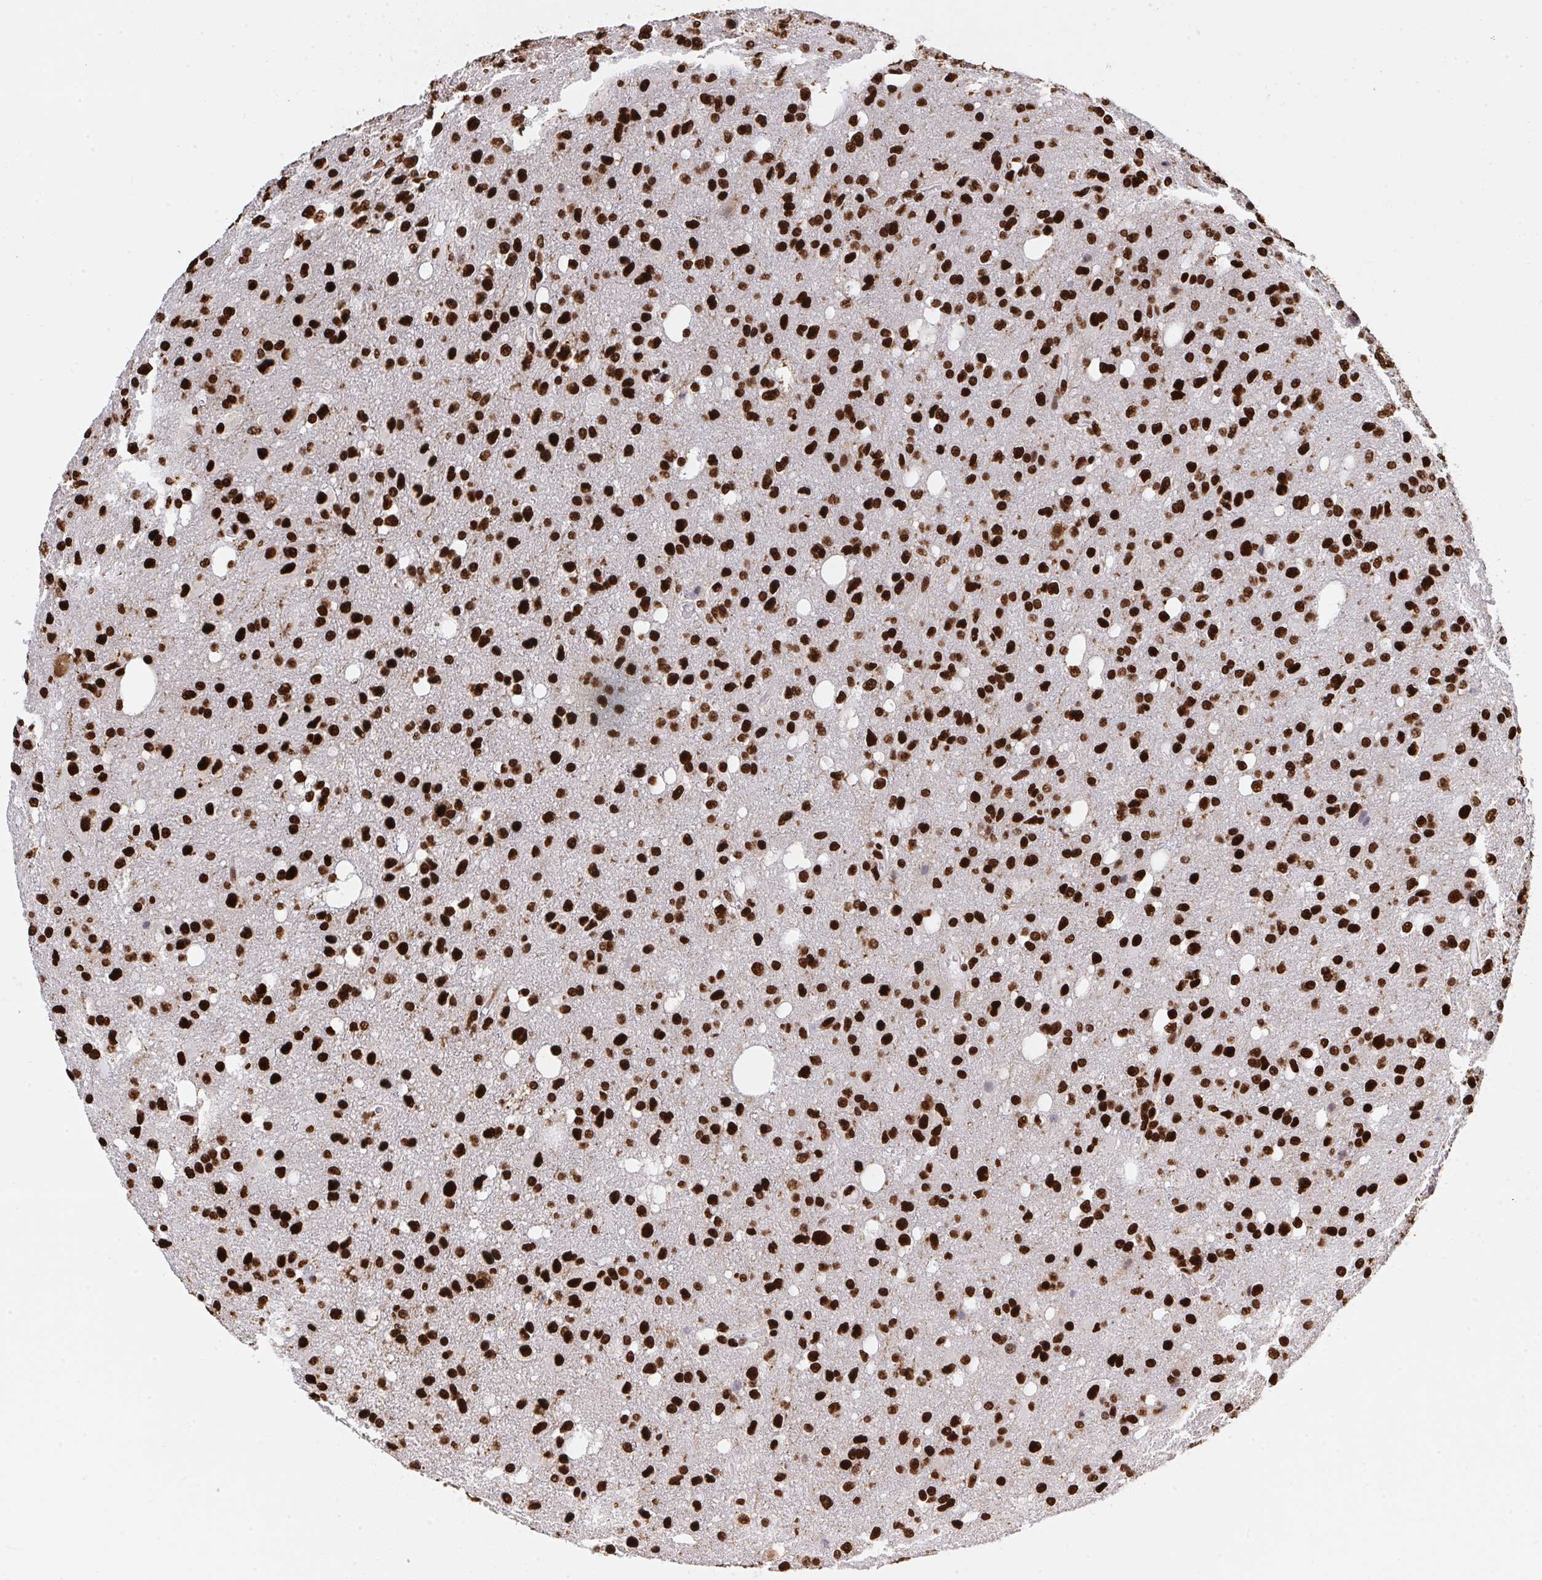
{"staining": {"intensity": "strong", "quantity": ">75%", "location": "nuclear"}, "tissue": "glioma", "cell_type": "Tumor cells", "image_type": "cancer", "snomed": [{"axis": "morphology", "description": "Glioma, malignant, Low grade"}, {"axis": "topography", "description": "Brain"}], "caption": "IHC (DAB) staining of human glioma reveals strong nuclear protein staining in approximately >75% of tumor cells.", "gene": "HNRNPL", "patient": {"sex": "female", "age": 58}}